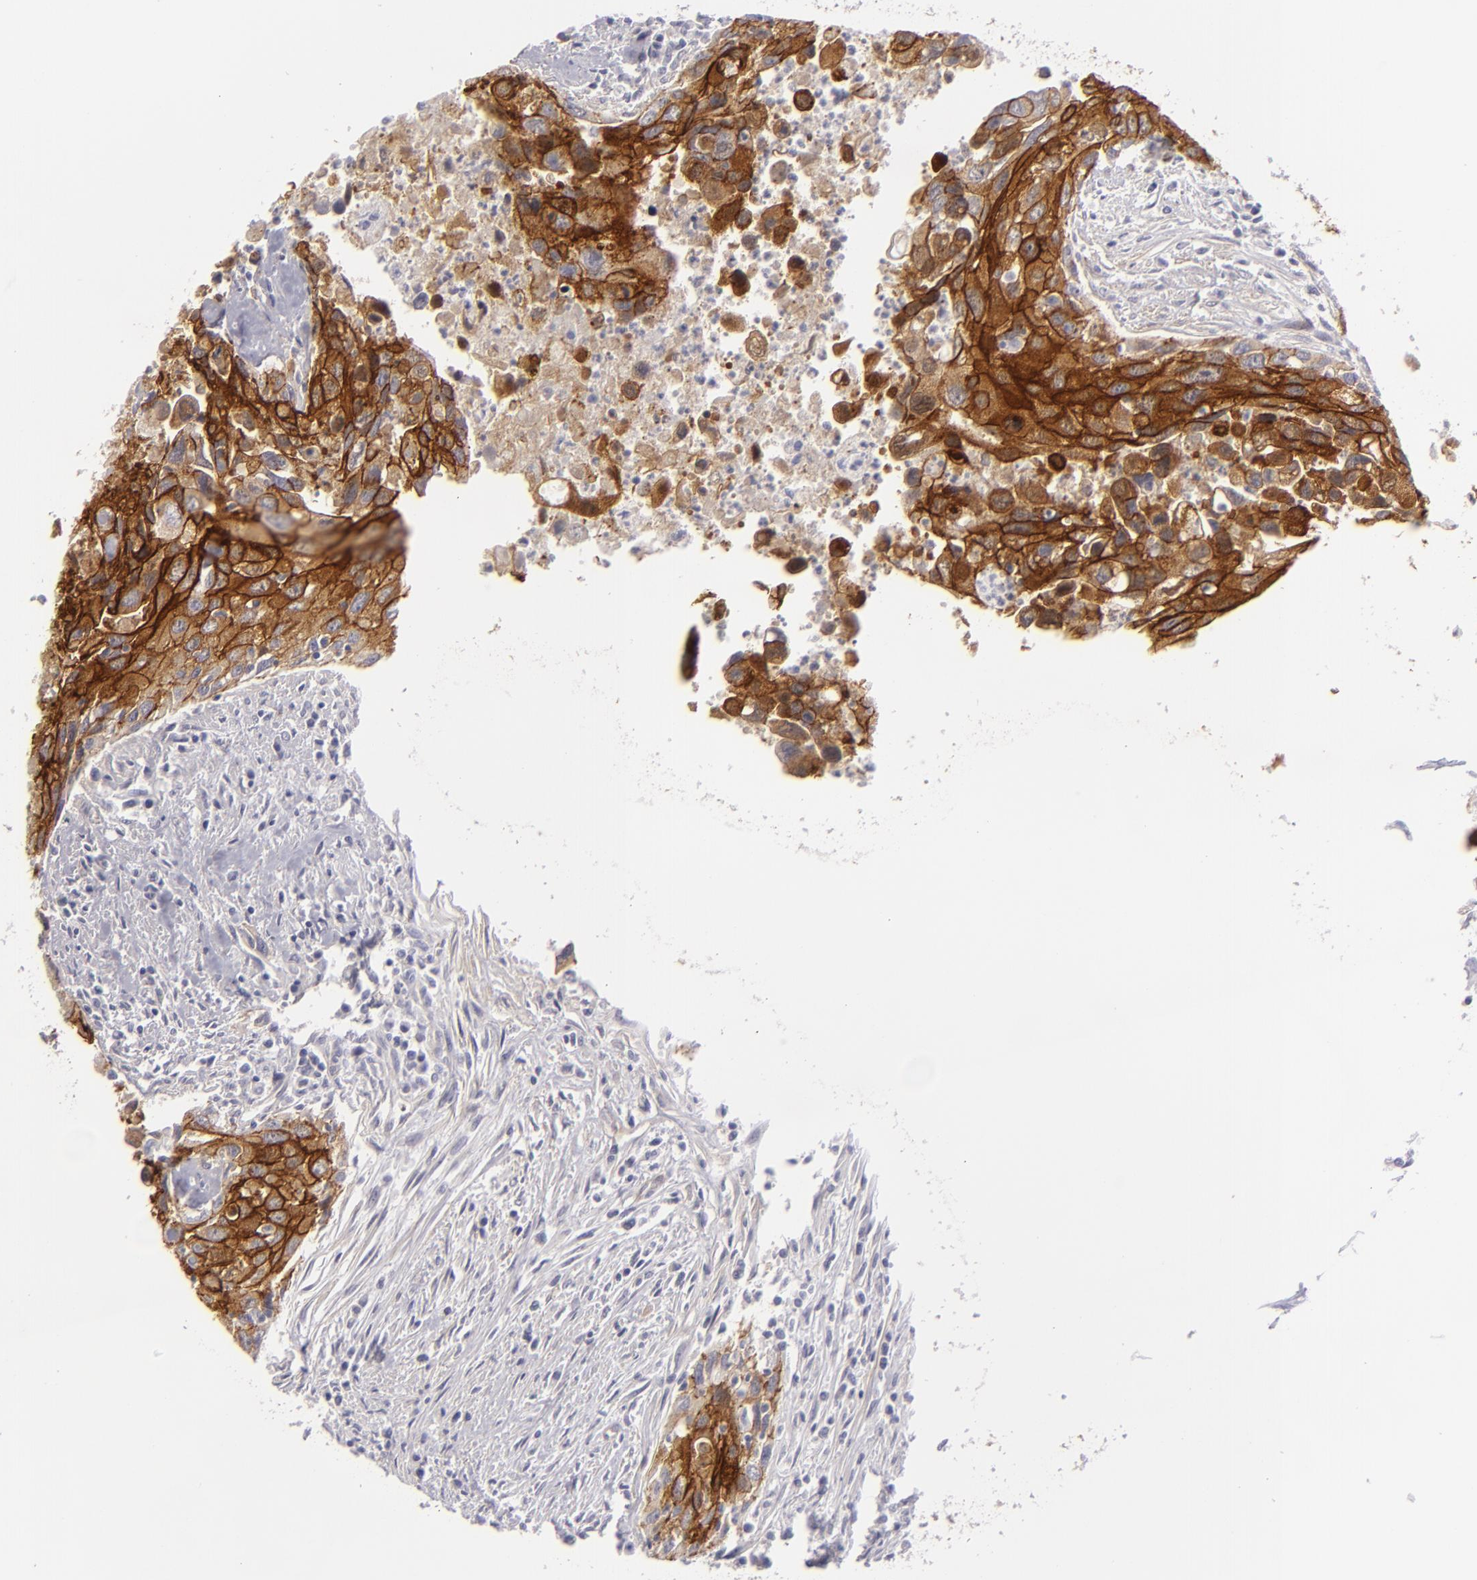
{"staining": {"intensity": "strong", "quantity": ">75%", "location": "cytoplasmic/membranous"}, "tissue": "urothelial cancer", "cell_type": "Tumor cells", "image_type": "cancer", "snomed": [{"axis": "morphology", "description": "Urothelial carcinoma, High grade"}, {"axis": "topography", "description": "Urinary bladder"}], "caption": "DAB (3,3'-diaminobenzidine) immunohistochemical staining of human high-grade urothelial carcinoma demonstrates strong cytoplasmic/membranous protein staining in about >75% of tumor cells. (Brightfield microscopy of DAB IHC at high magnification).", "gene": "JUP", "patient": {"sex": "male", "age": 71}}